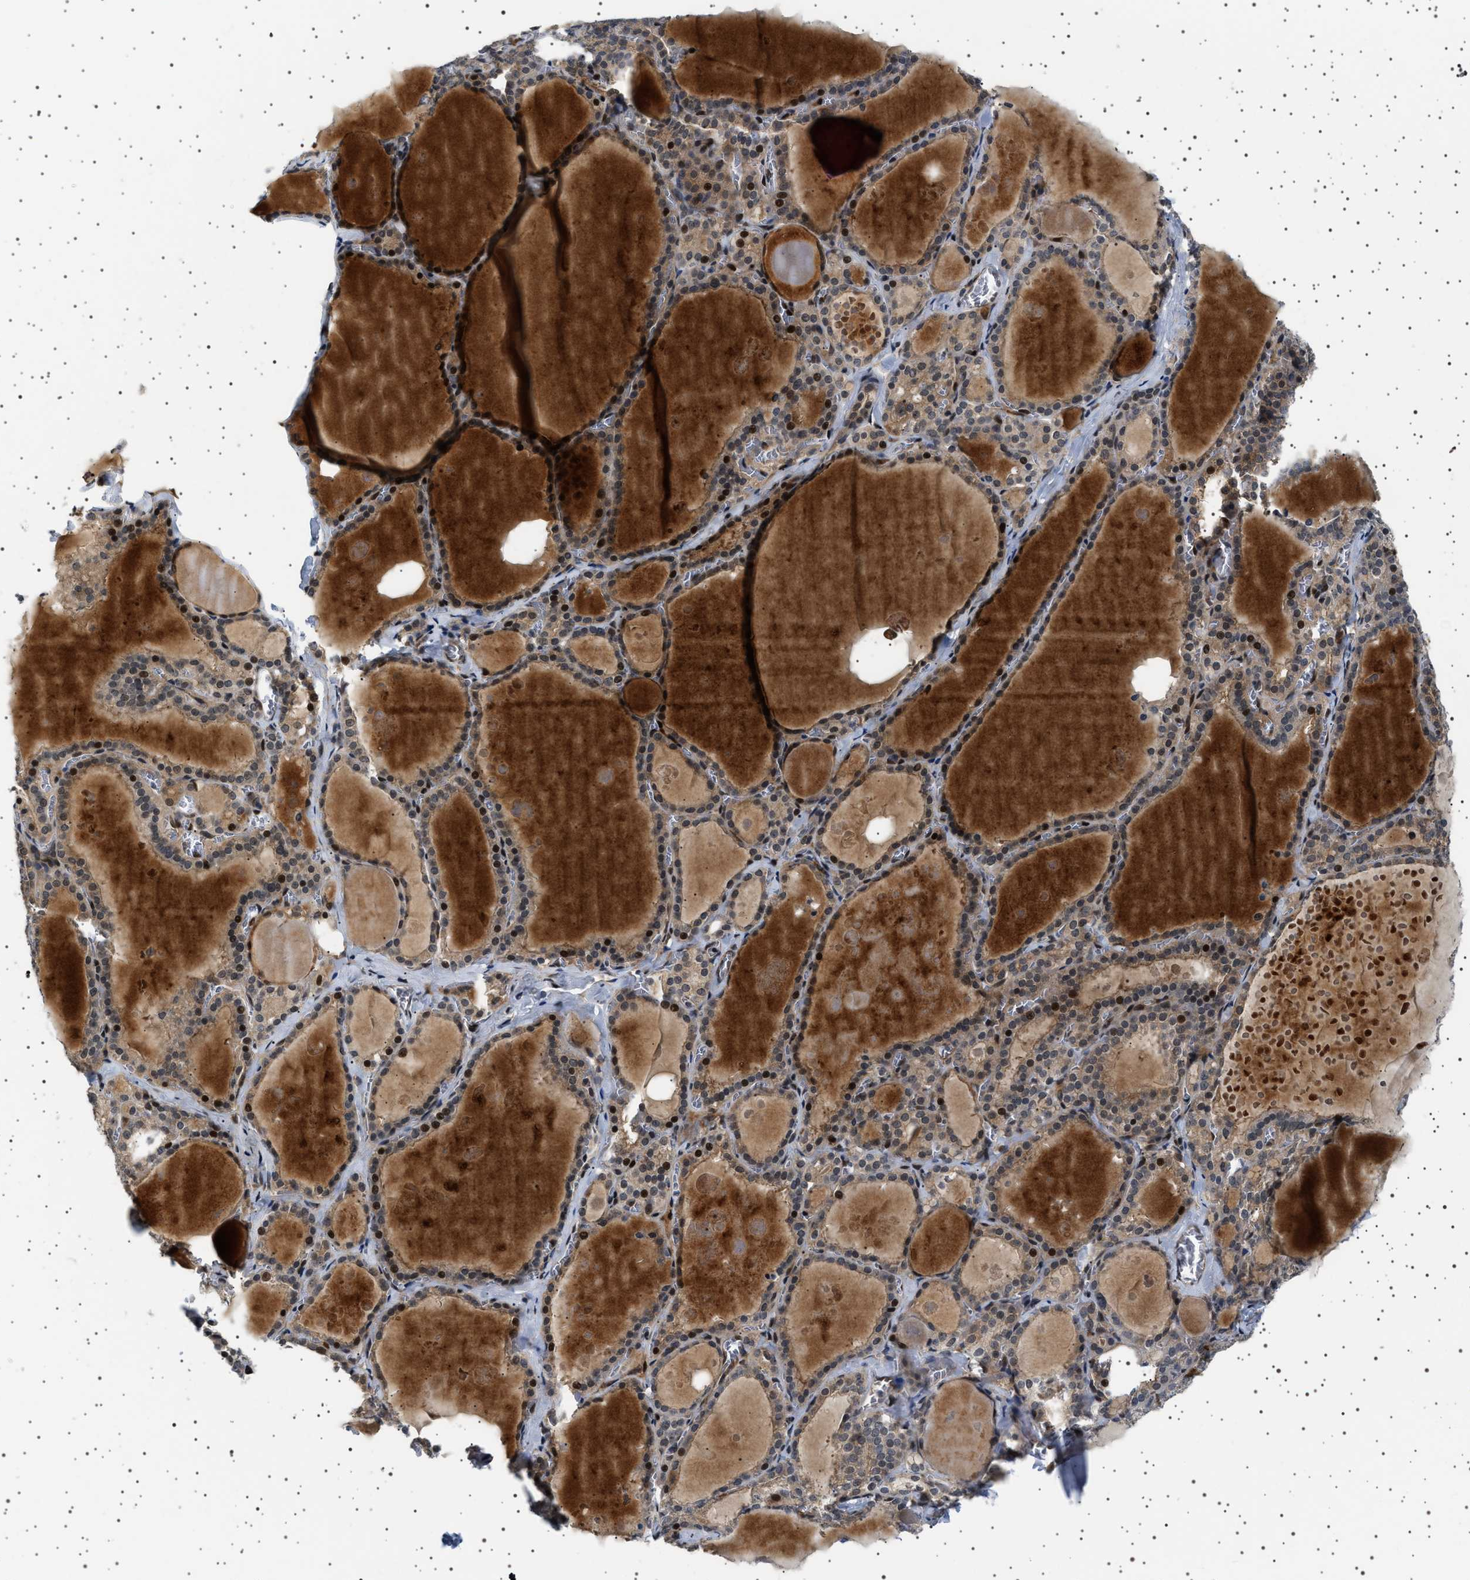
{"staining": {"intensity": "moderate", "quantity": ">75%", "location": "cytoplasmic/membranous,nuclear"}, "tissue": "thyroid gland", "cell_type": "Glandular cells", "image_type": "normal", "snomed": [{"axis": "morphology", "description": "Normal tissue, NOS"}, {"axis": "topography", "description": "Thyroid gland"}], "caption": "A brown stain labels moderate cytoplasmic/membranous,nuclear staining of a protein in glandular cells of benign human thyroid gland. (IHC, brightfield microscopy, high magnification).", "gene": "BAG3", "patient": {"sex": "male", "age": 56}}